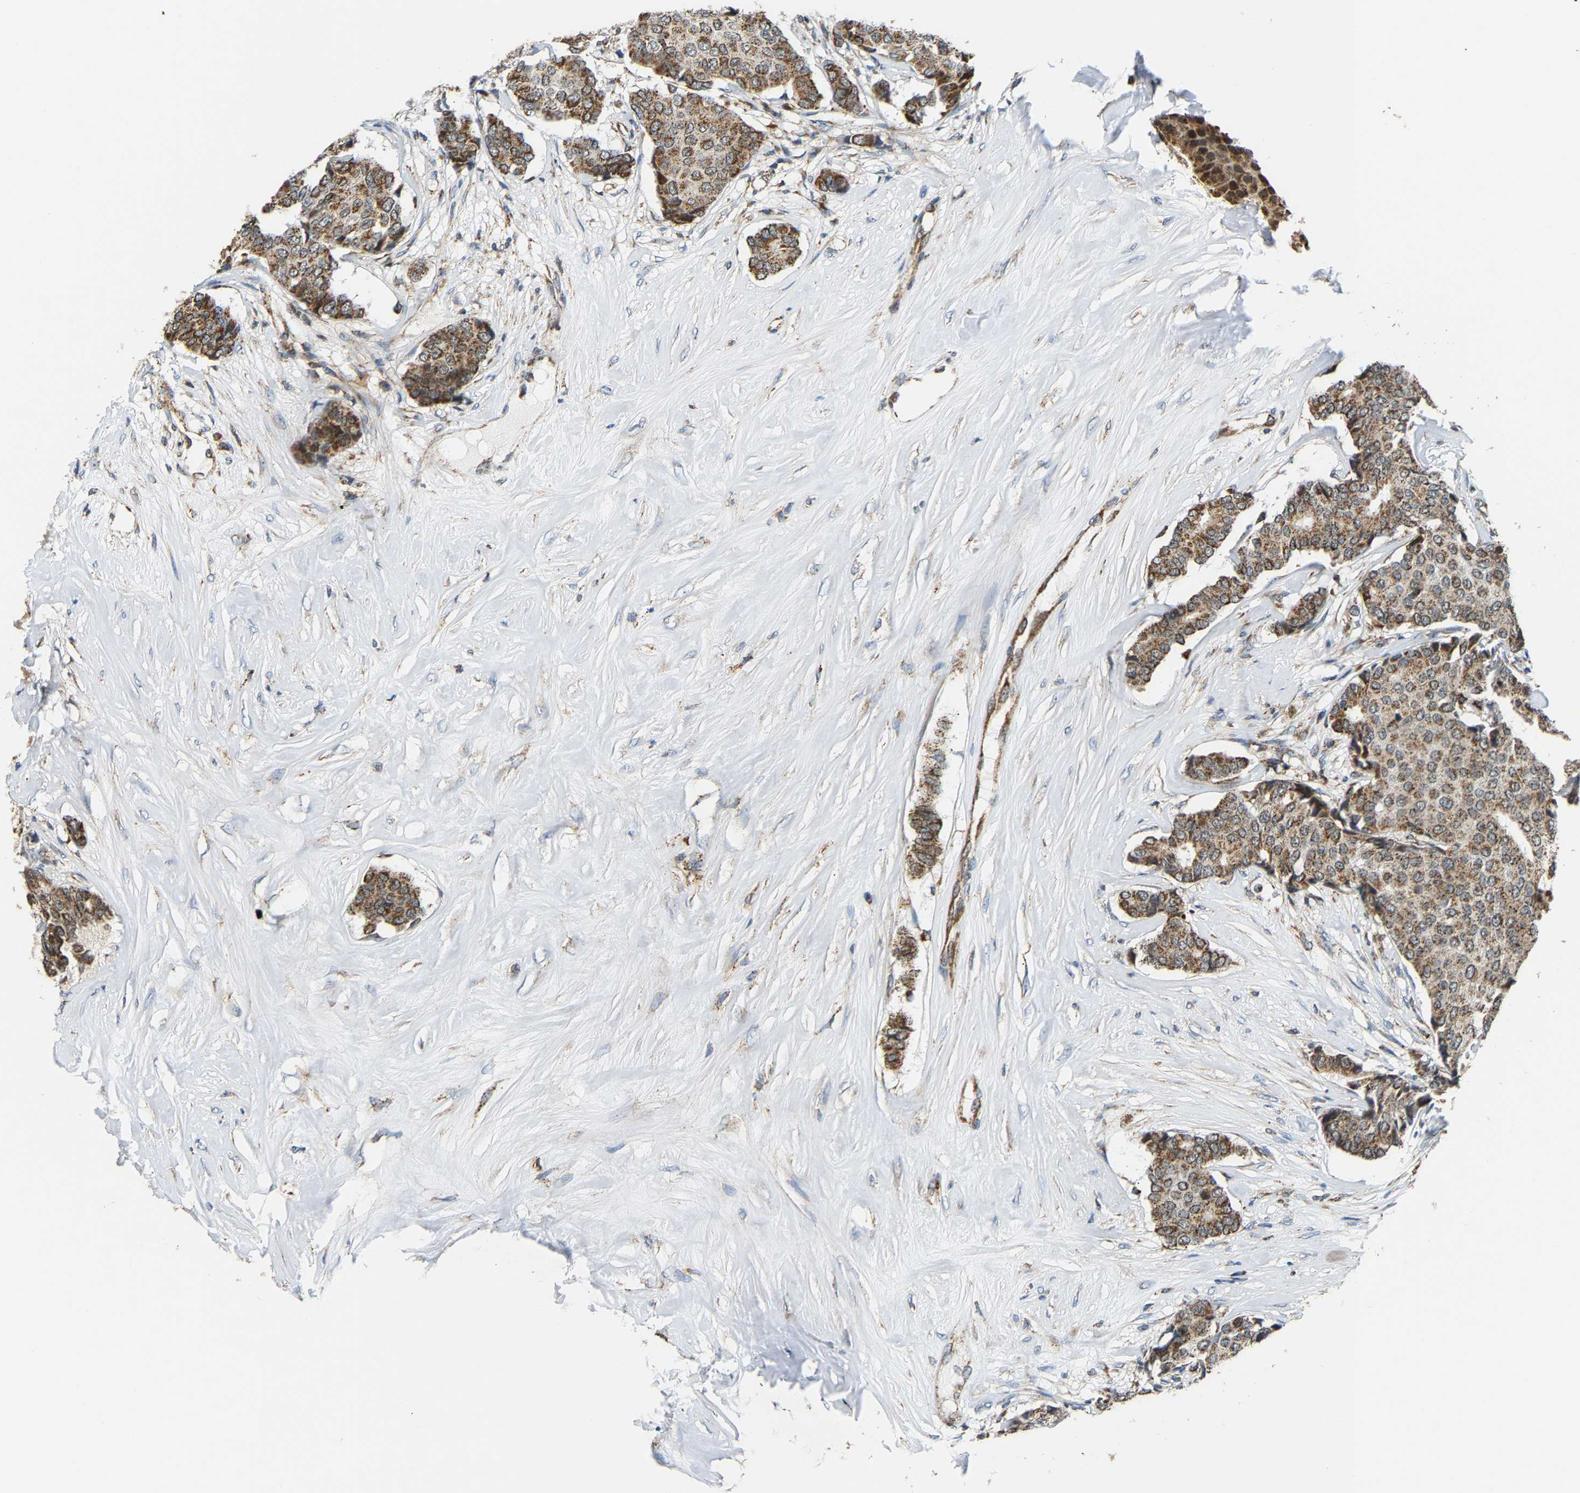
{"staining": {"intensity": "moderate", "quantity": ">75%", "location": "cytoplasmic/membranous"}, "tissue": "breast cancer", "cell_type": "Tumor cells", "image_type": "cancer", "snomed": [{"axis": "morphology", "description": "Duct carcinoma"}, {"axis": "topography", "description": "Breast"}], "caption": "A high-resolution histopathology image shows immunohistochemistry staining of breast invasive ductal carcinoma, which shows moderate cytoplasmic/membranous positivity in approximately >75% of tumor cells.", "gene": "GIMAP7", "patient": {"sex": "female", "age": 75}}